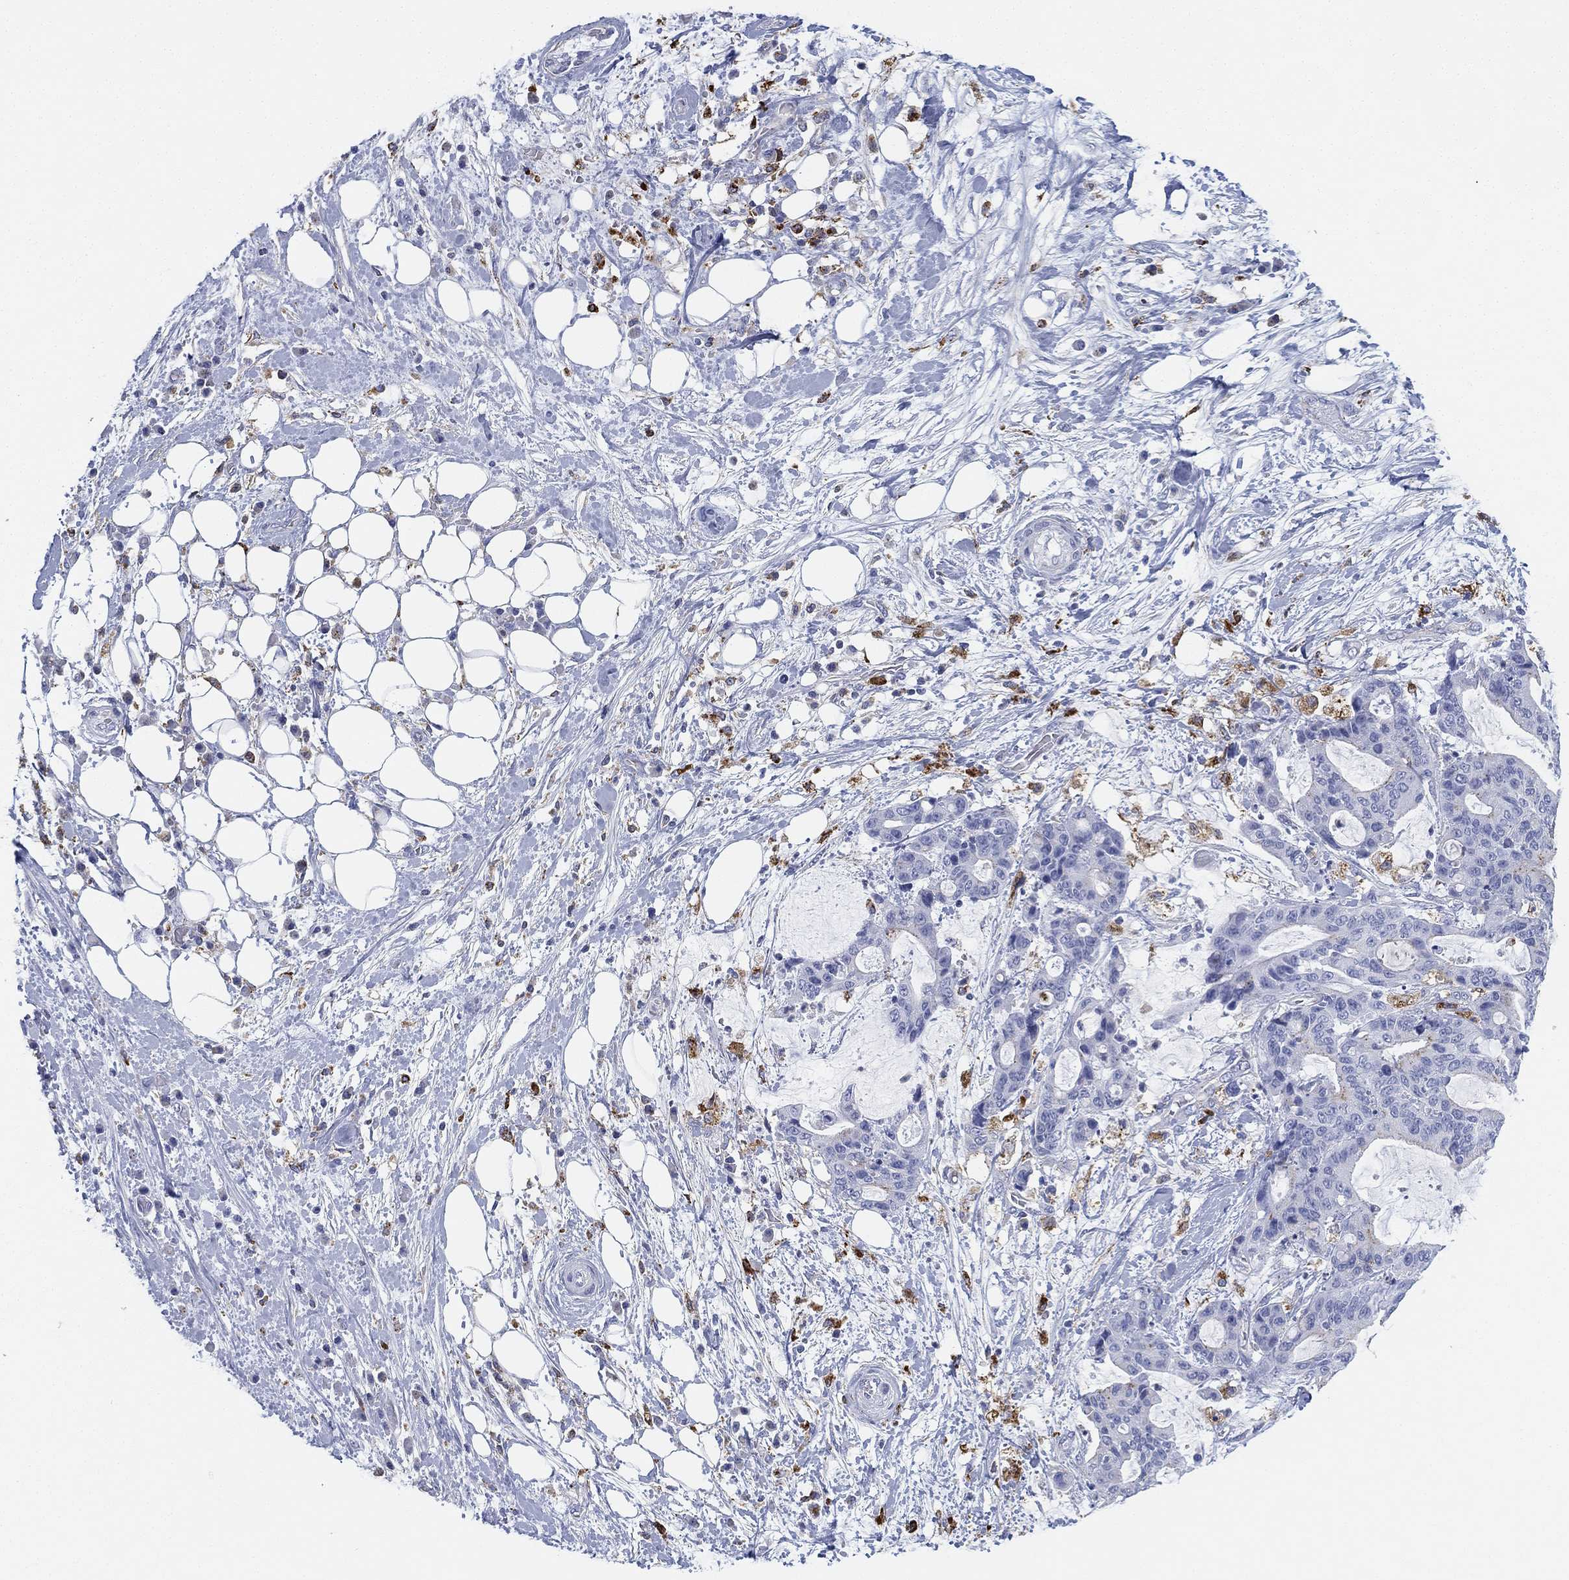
{"staining": {"intensity": "negative", "quantity": "none", "location": "none"}, "tissue": "liver cancer", "cell_type": "Tumor cells", "image_type": "cancer", "snomed": [{"axis": "morphology", "description": "Cholangiocarcinoma"}, {"axis": "topography", "description": "Liver"}], "caption": "Tumor cells are negative for protein expression in human liver cholangiocarcinoma.", "gene": "NPC2", "patient": {"sex": "female", "age": 73}}